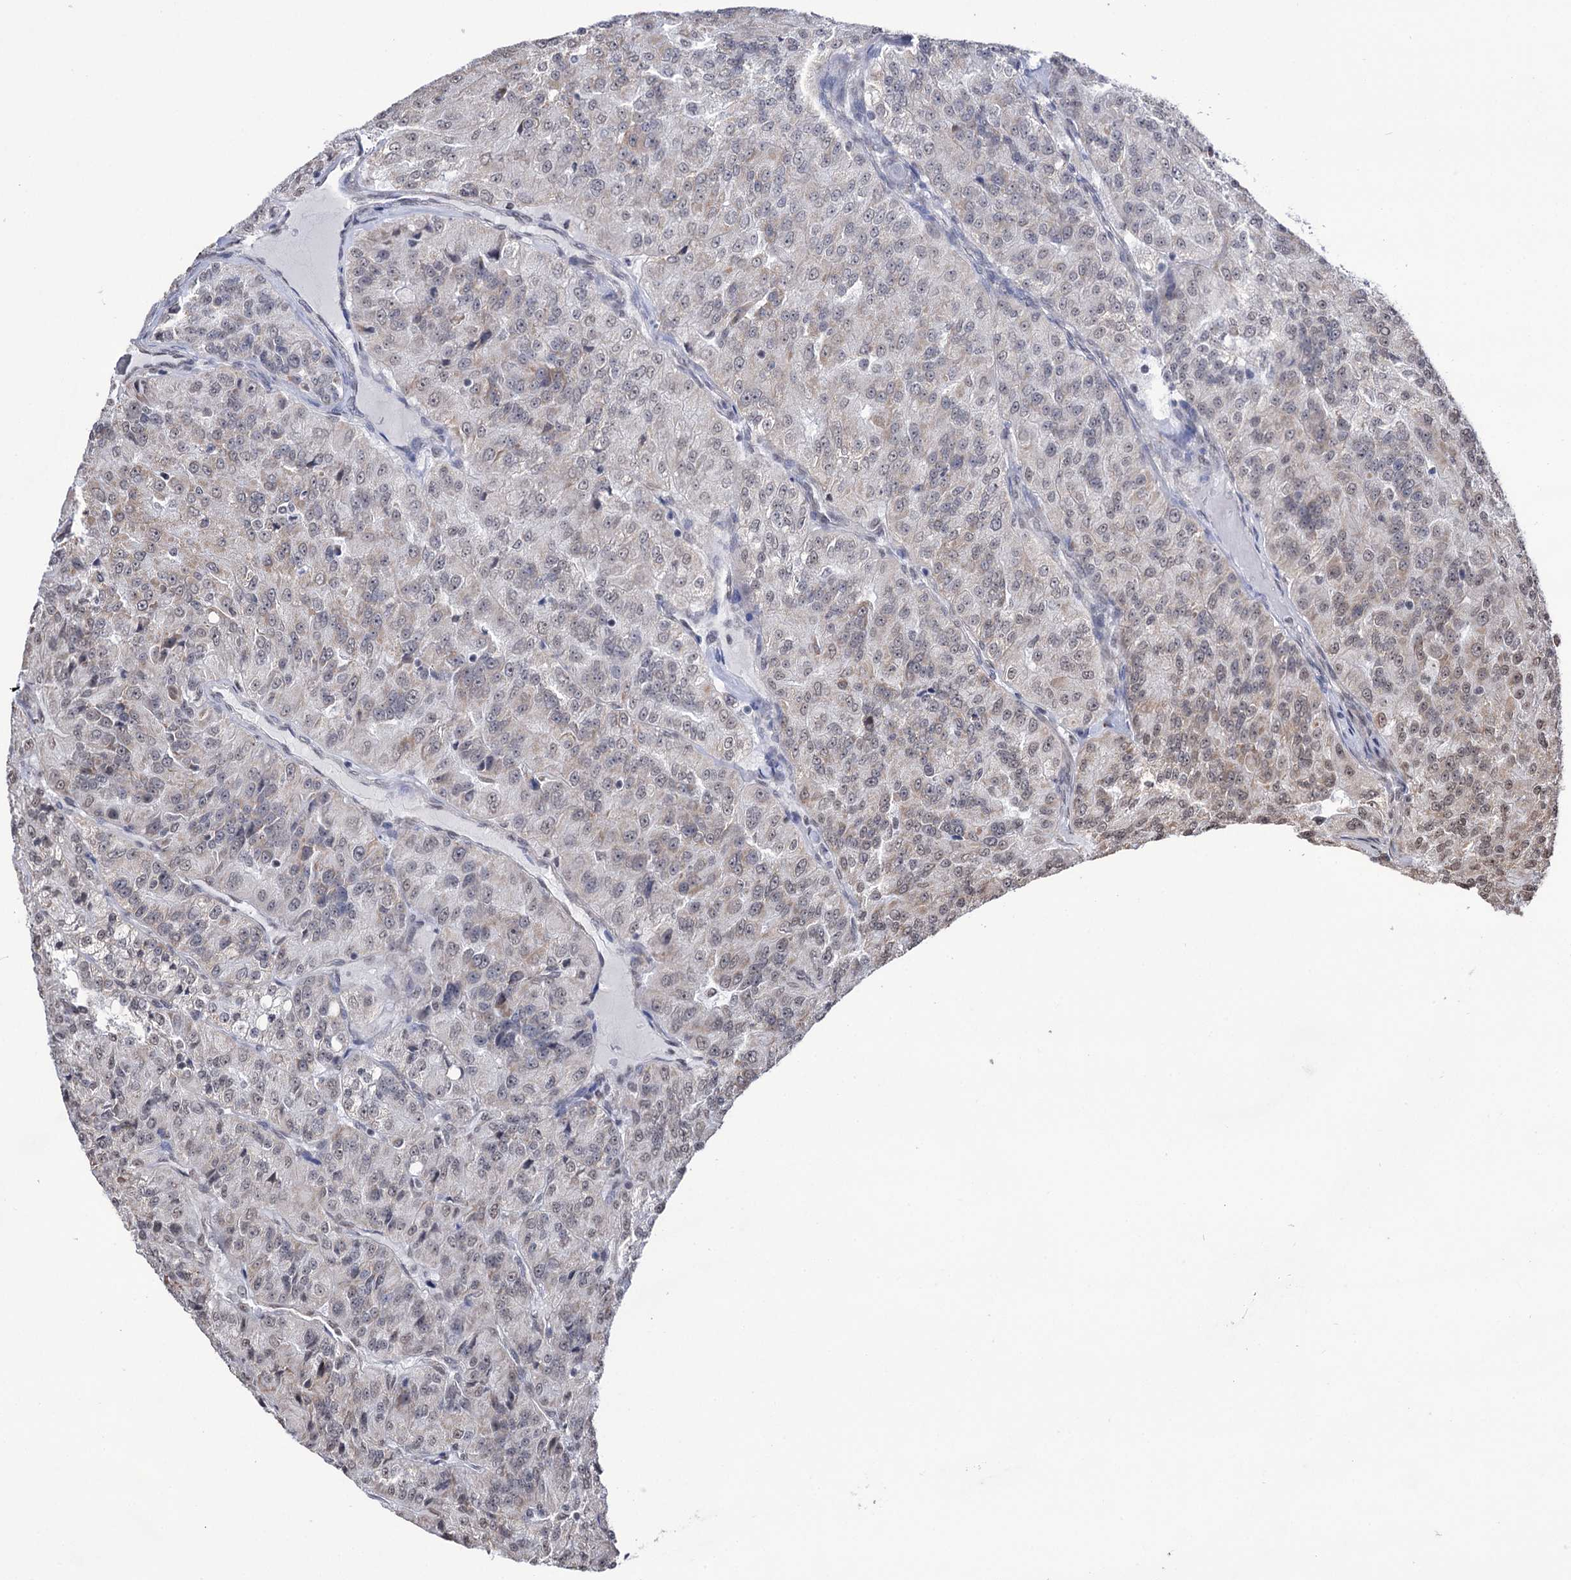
{"staining": {"intensity": "negative", "quantity": "none", "location": "none"}, "tissue": "renal cancer", "cell_type": "Tumor cells", "image_type": "cancer", "snomed": [{"axis": "morphology", "description": "Adenocarcinoma, NOS"}, {"axis": "topography", "description": "Kidney"}], "caption": "A micrograph of human adenocarcinoma (renal) is negative for staining in tumor cells.", "gene": "ABHD10", "patient": {"sex": "female", "age": 63}}